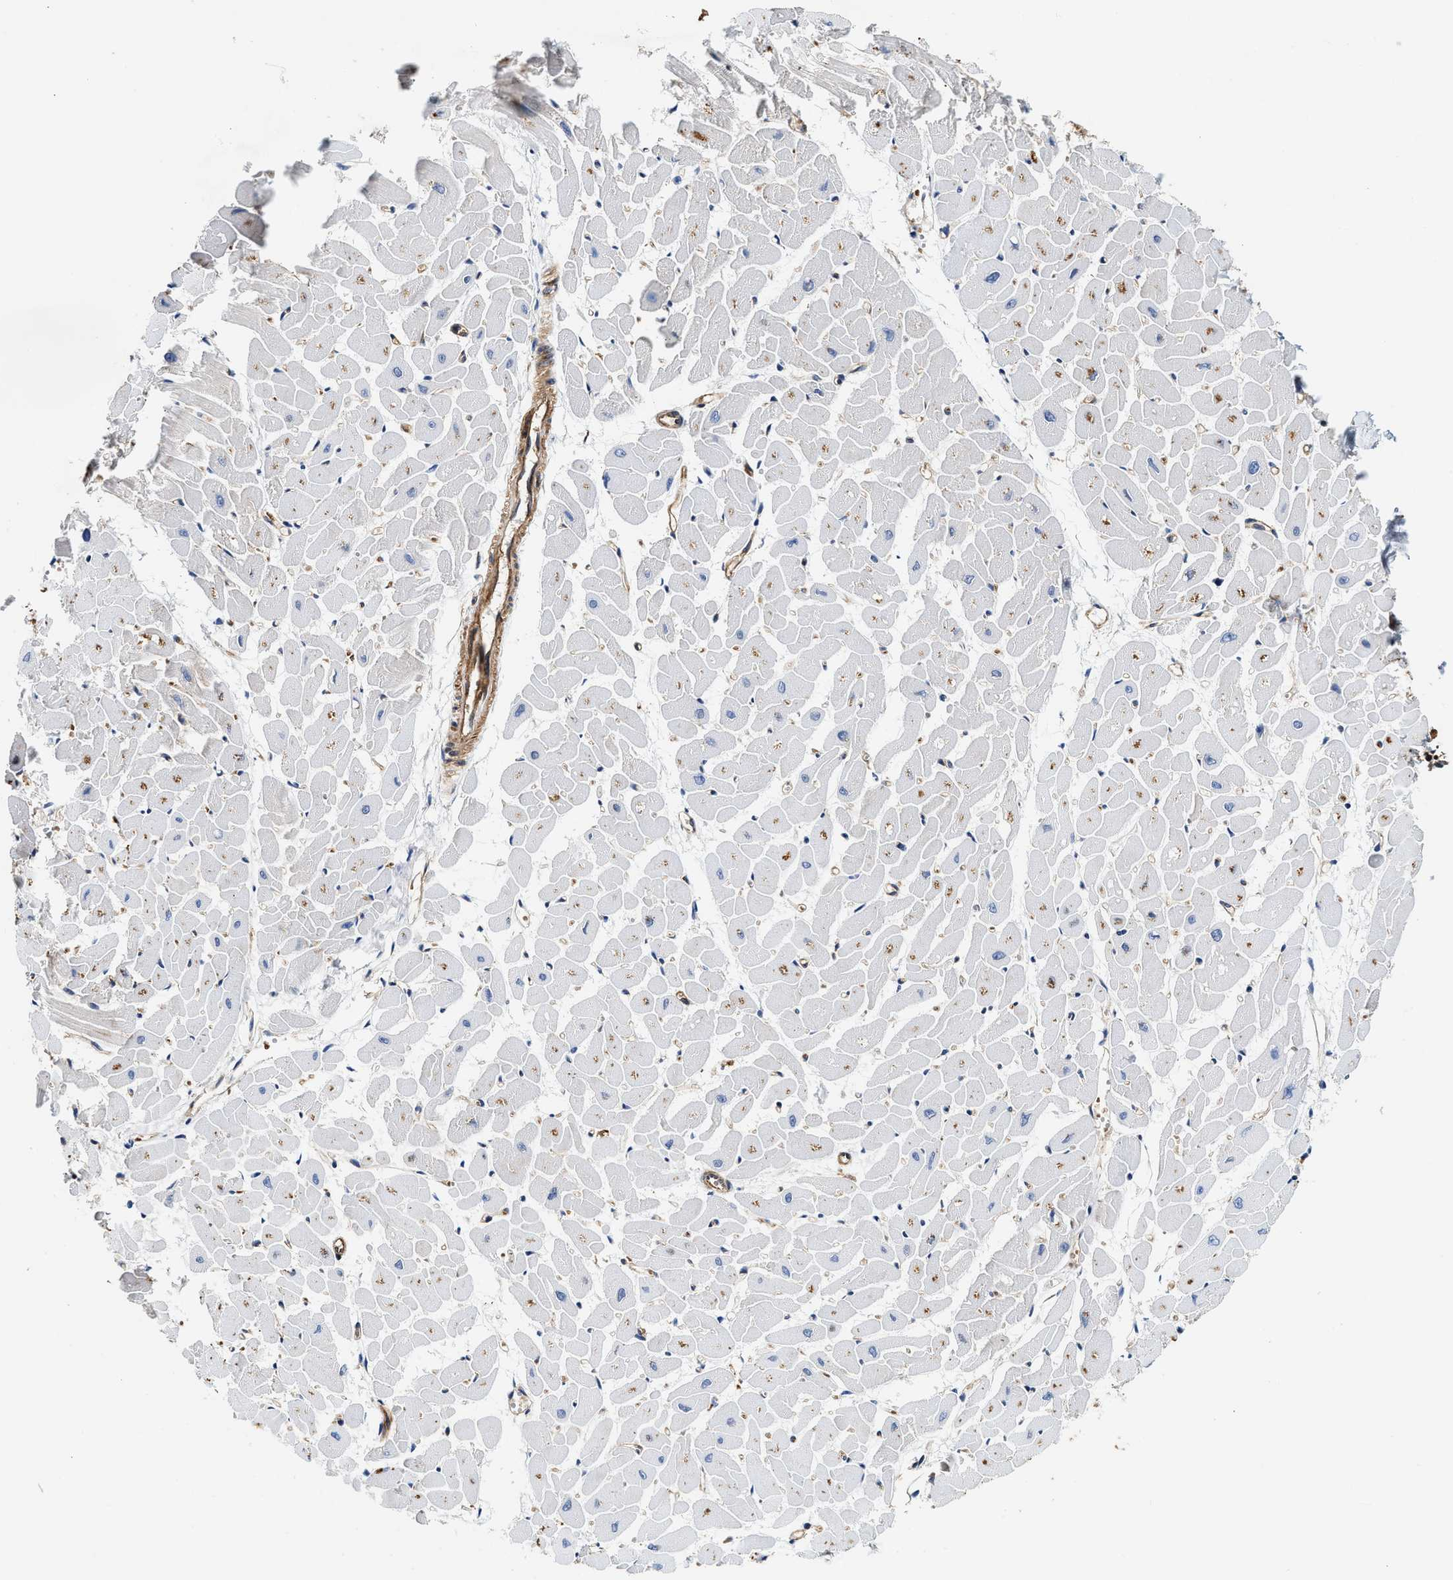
{"staining": {"intensity": "negative", "quantity": "none", "location": "none"}, "tissue": "heart muscle", "cell_type": "Cardiomyocytes", "image_type": "normal", "snomed": [{"axis": "morphology", "description": "Normal tissue, NOS"}, {"axis": "topography", "description": "Heart"}], "caption": "The IHC histopathology image has no significant staining in cardiomyocytes of heart muscle.", "gene": "HIP1", "patient": {"sex": "female", "age": 19}}